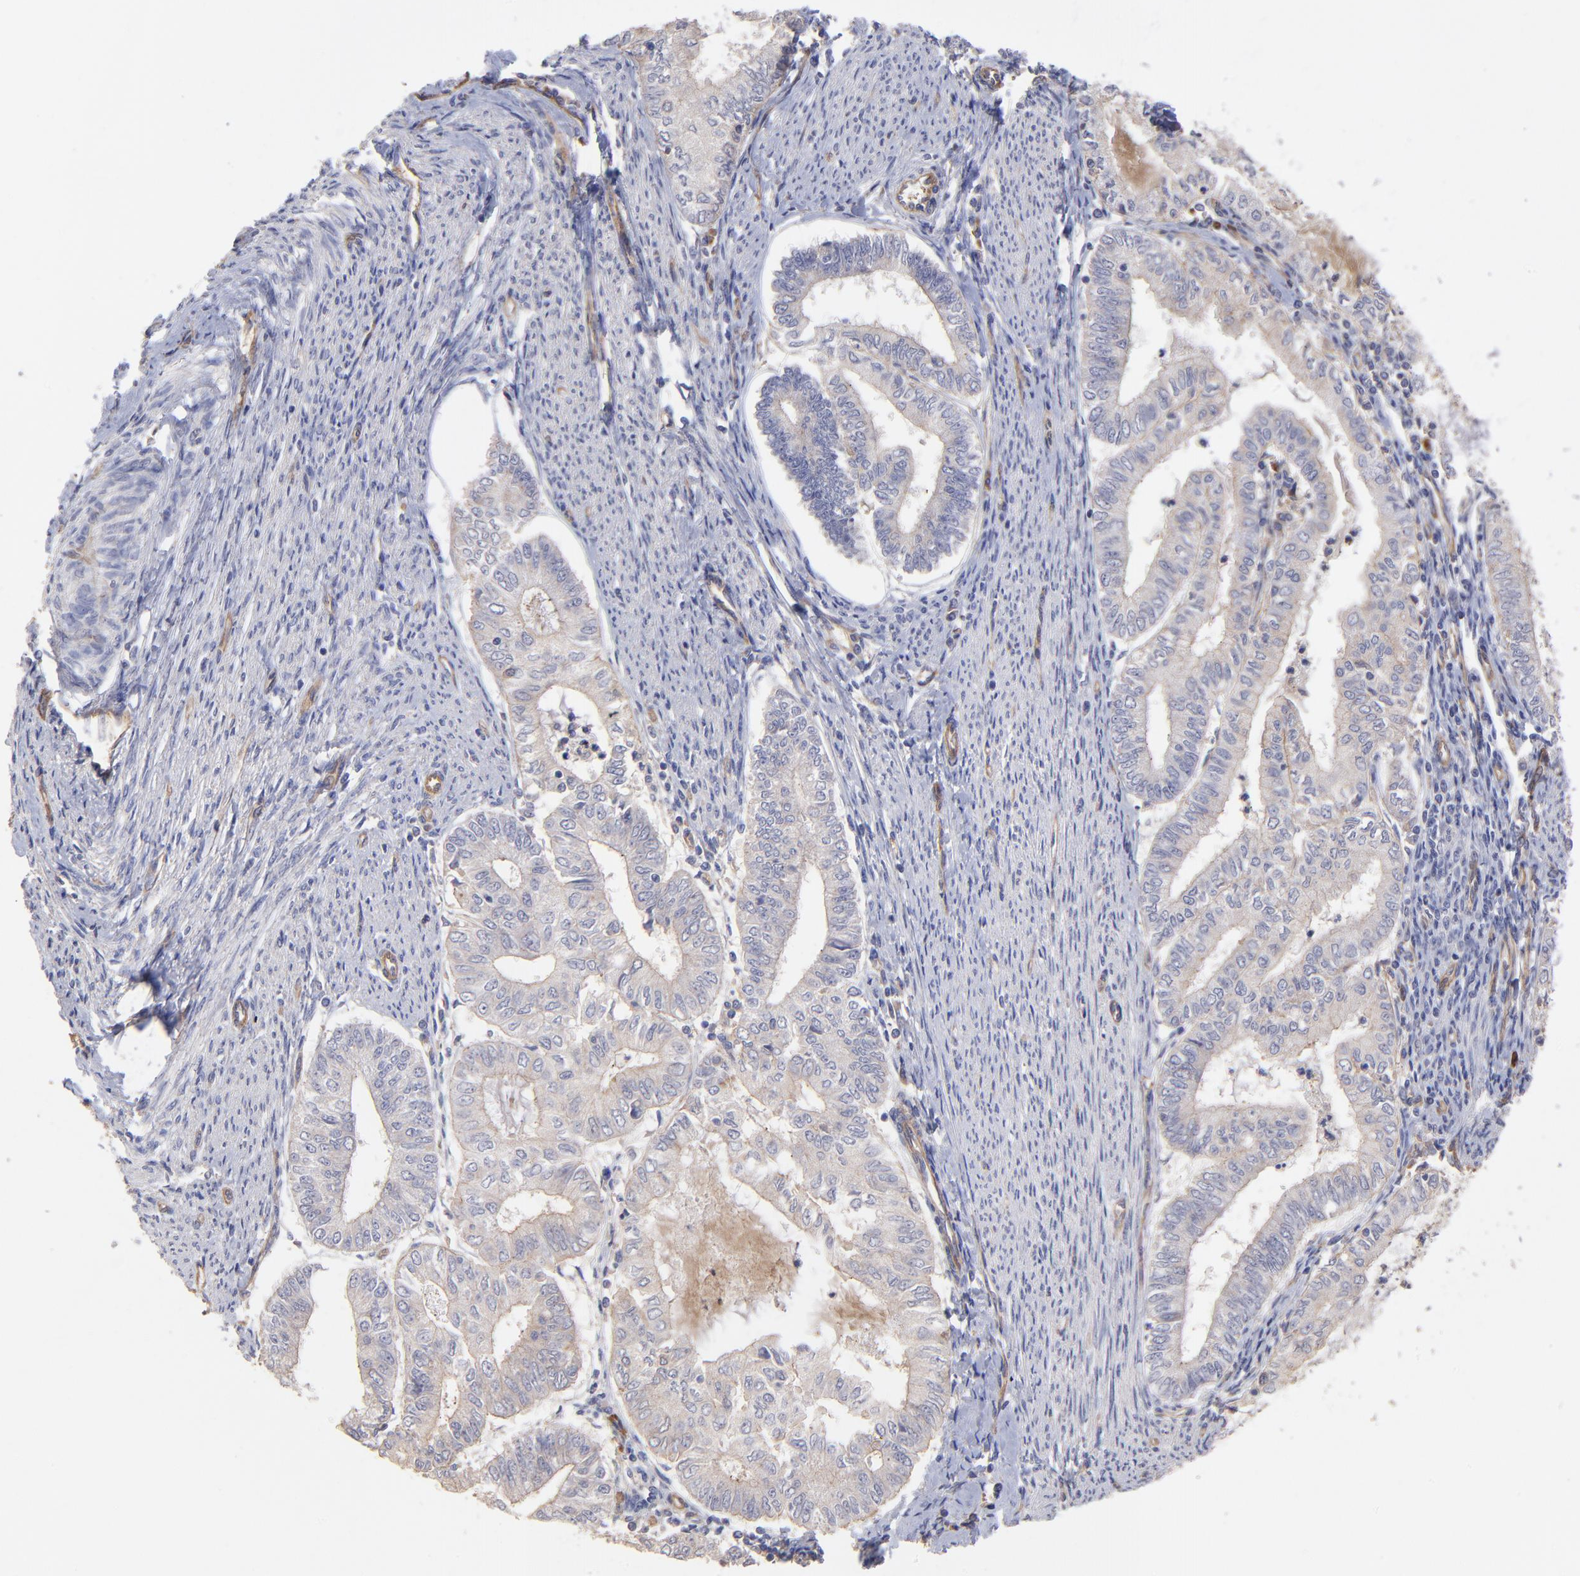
{"staining": {"intensity": "negative", "quantity": "none", "location": "none"}, "tissue": "endometrial cancer", "cell_type": "Tumor cells", "image_type": "cancer", "snomed": [{"axis": "morphology", "description": "Adenocarcinoma, NOS"}, {"axis": "topography", "description": "Endometrium"}], "caption": "Immunohistochemical staining of human endometrial cancer exhibits no significant staining in tumor cells.", "gene": "ASB7", "patient": {"sex": "female", "age": 66}}